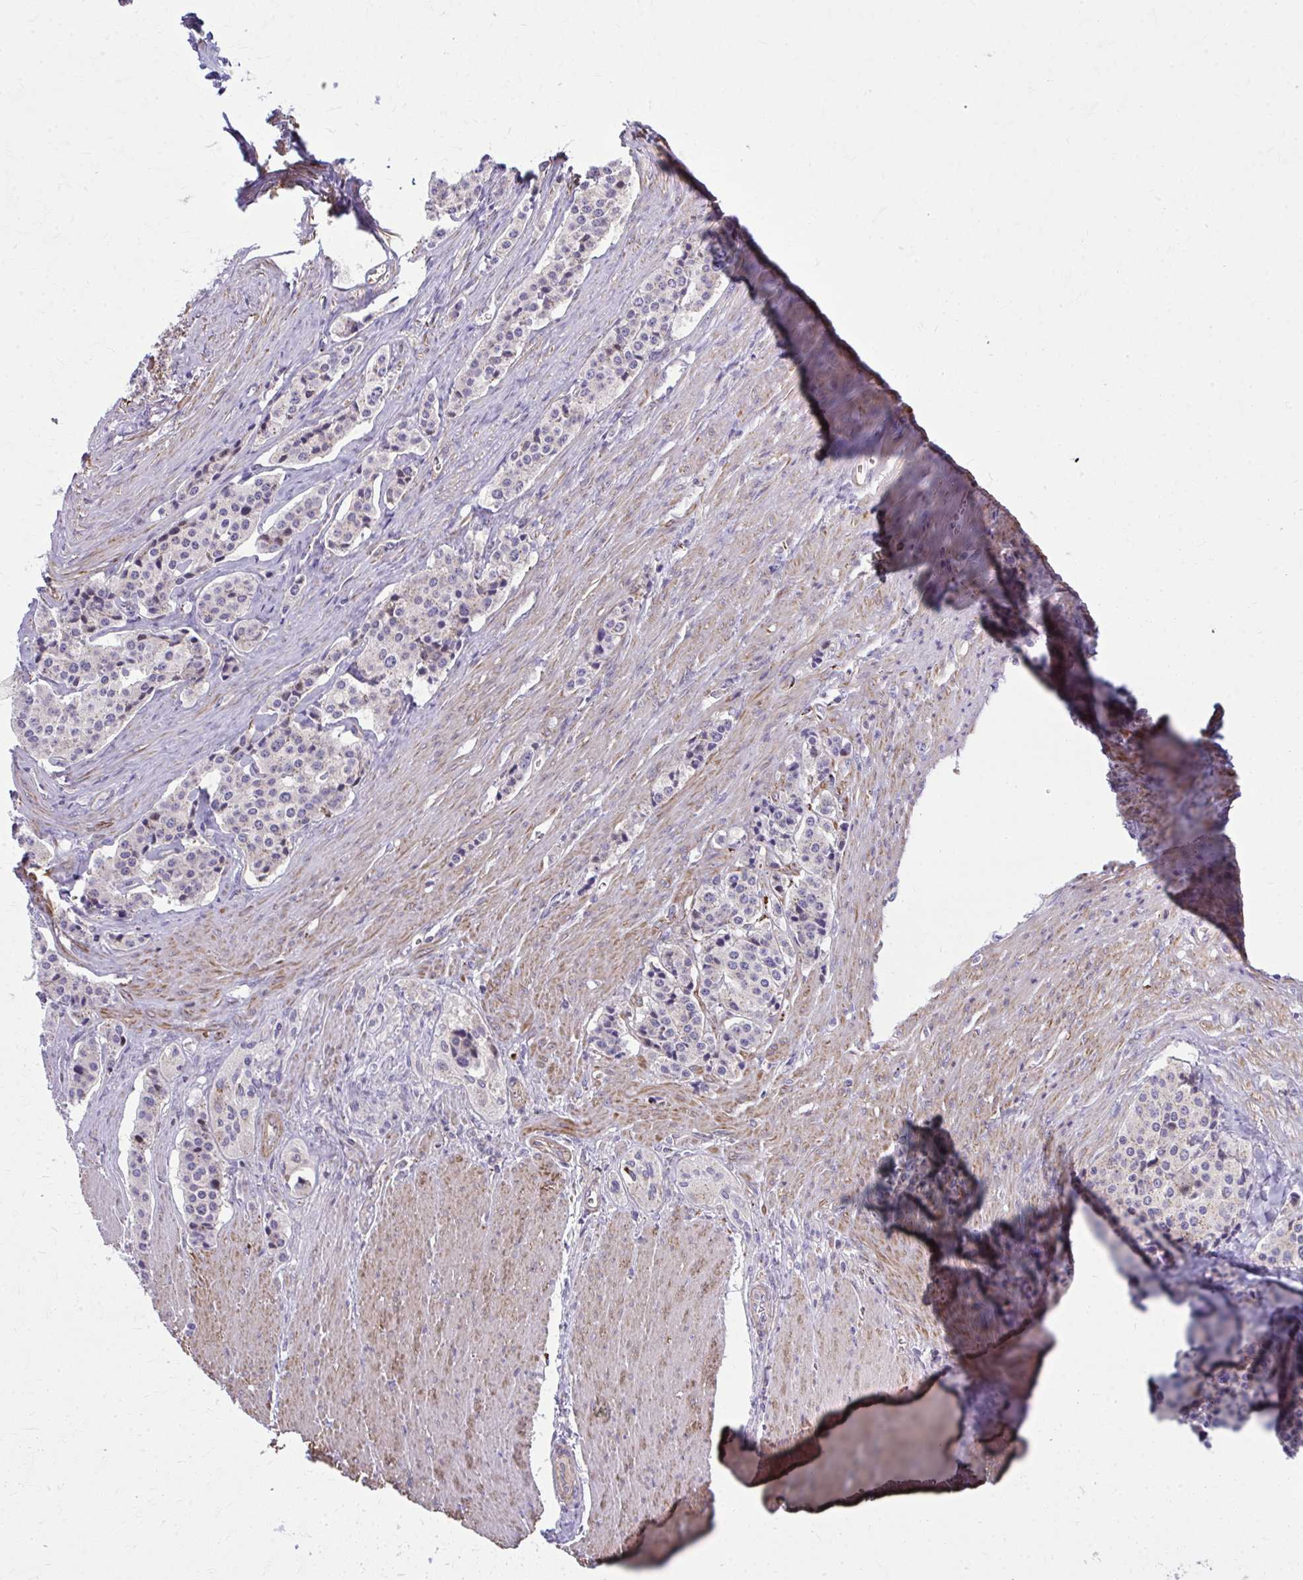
{"staining": {"intensity": "weak", "quantity": "25%-75%", "location": "cytoplasmic/membranous"}, "tissue": "carcinoid", "cell_type": "Tumor cells", "image_type": "cancer", "snomed": [{"axis": "morphology", "description": "Carcinoid, malignant, NOS"}, {"axis": "topography", "description": "Small intestine"}], "caption": "DAB (3,3'-diaminobenzidine) immunohistochemical staining of malignant carcinoid exhibits weak cytoplasmic/membranous protein positivity in about 25%-75% of tumor cells. (brown staining indicates protein expression, while blue staining denotes nuclei).", "gene": "LRRC4B", "patient": {"sex": "male", "age": 73}}